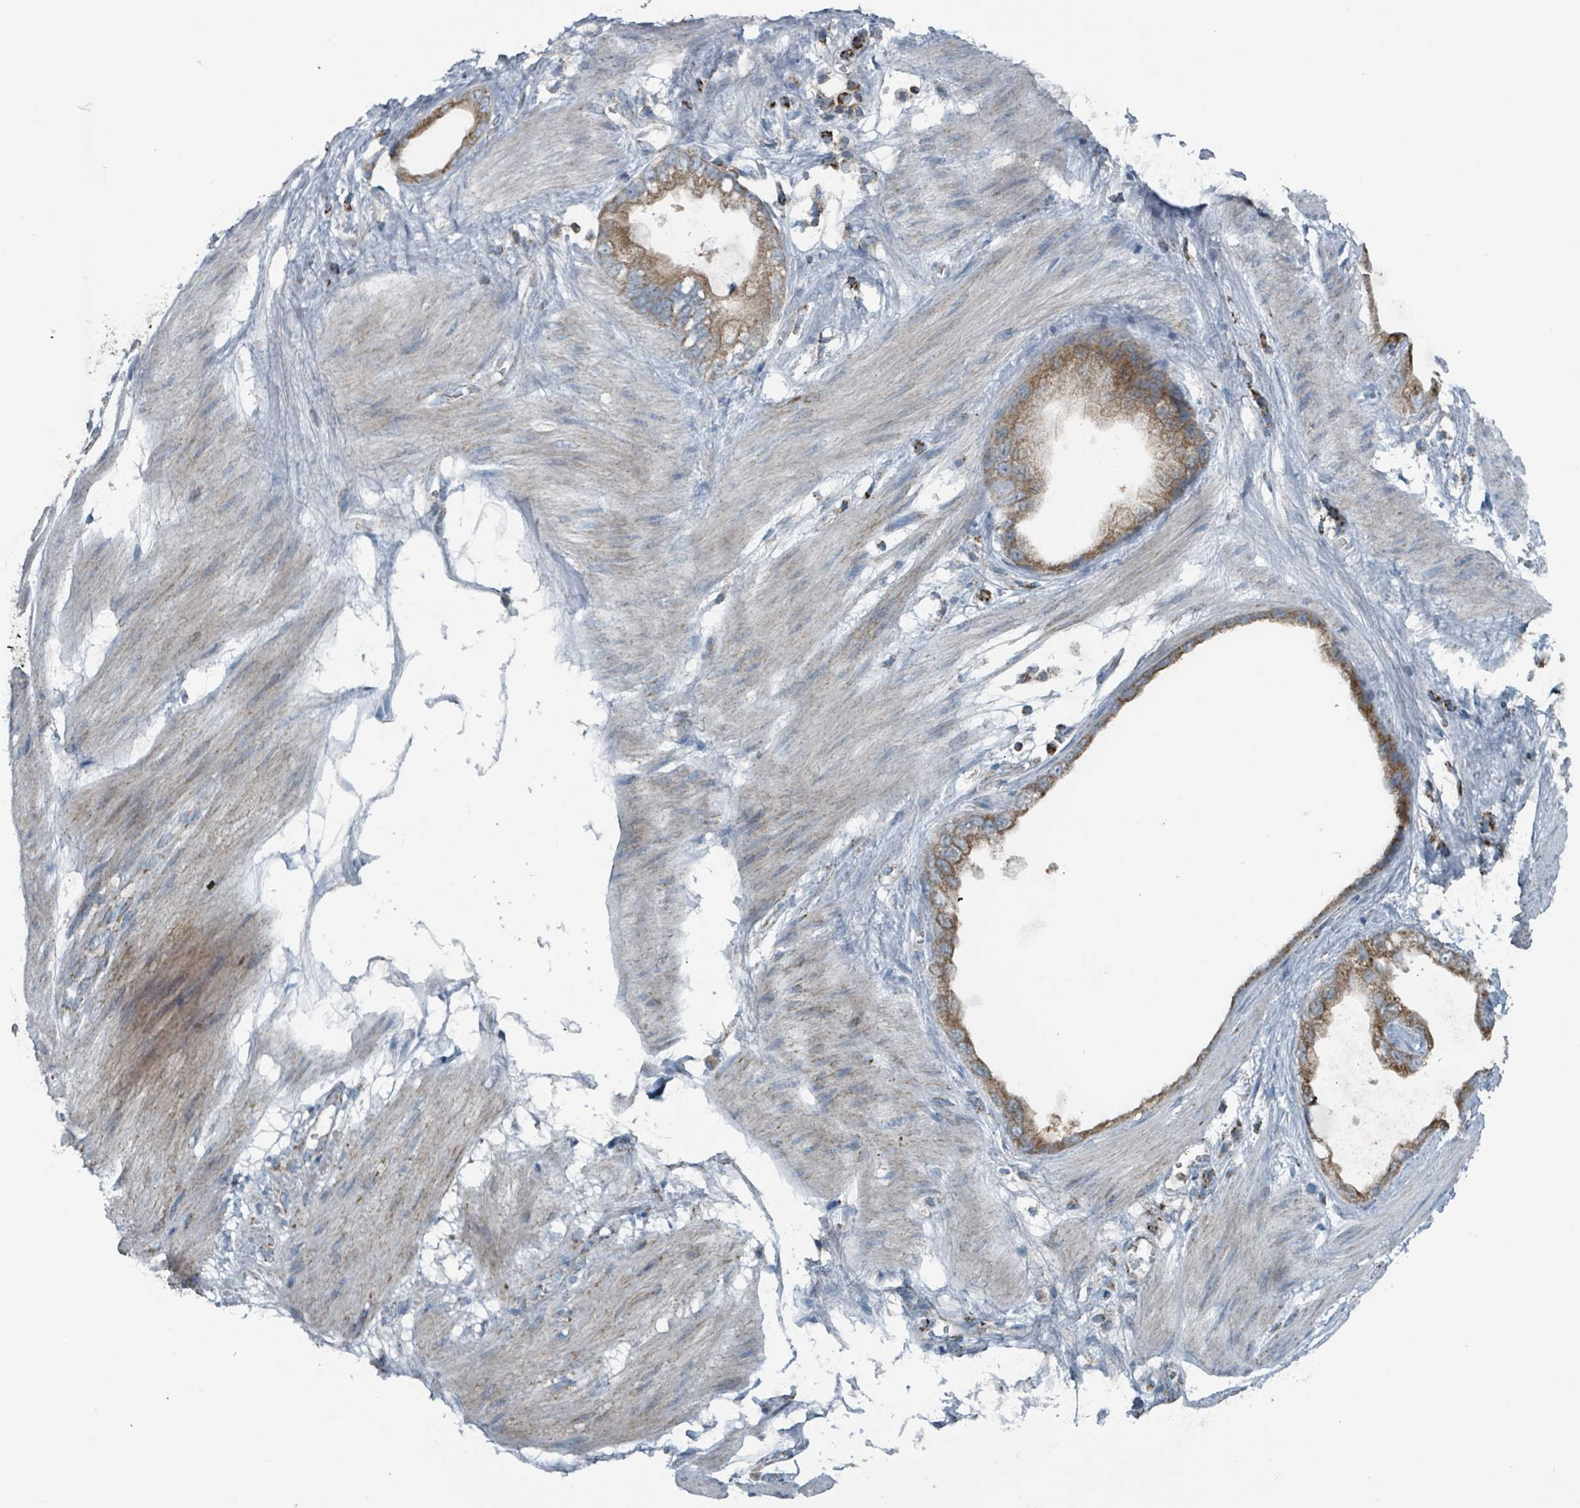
{"staining": {"intensity": "moderate", "quantity": ">75%", "location": "cytoplasmic/membranous"}, "tissue": "stomach cancer", "cell_type": "Tumor cells", "image_type": "cancer", "snomed": [{"axis": "morphology", "description": "Adenocarcinoma, NOS"}, {"axis": "topography", "description": "Stomach"}], "caption": "Immunohistochemical staining of stomach cancer (adenocarcinoma) reveals medium levels of moderate cytoplasmic/membranous positivity in approximately >75% of tumor cells.", "gene": "ABHD18", "patient": {"sex": "male", "age": 55}}